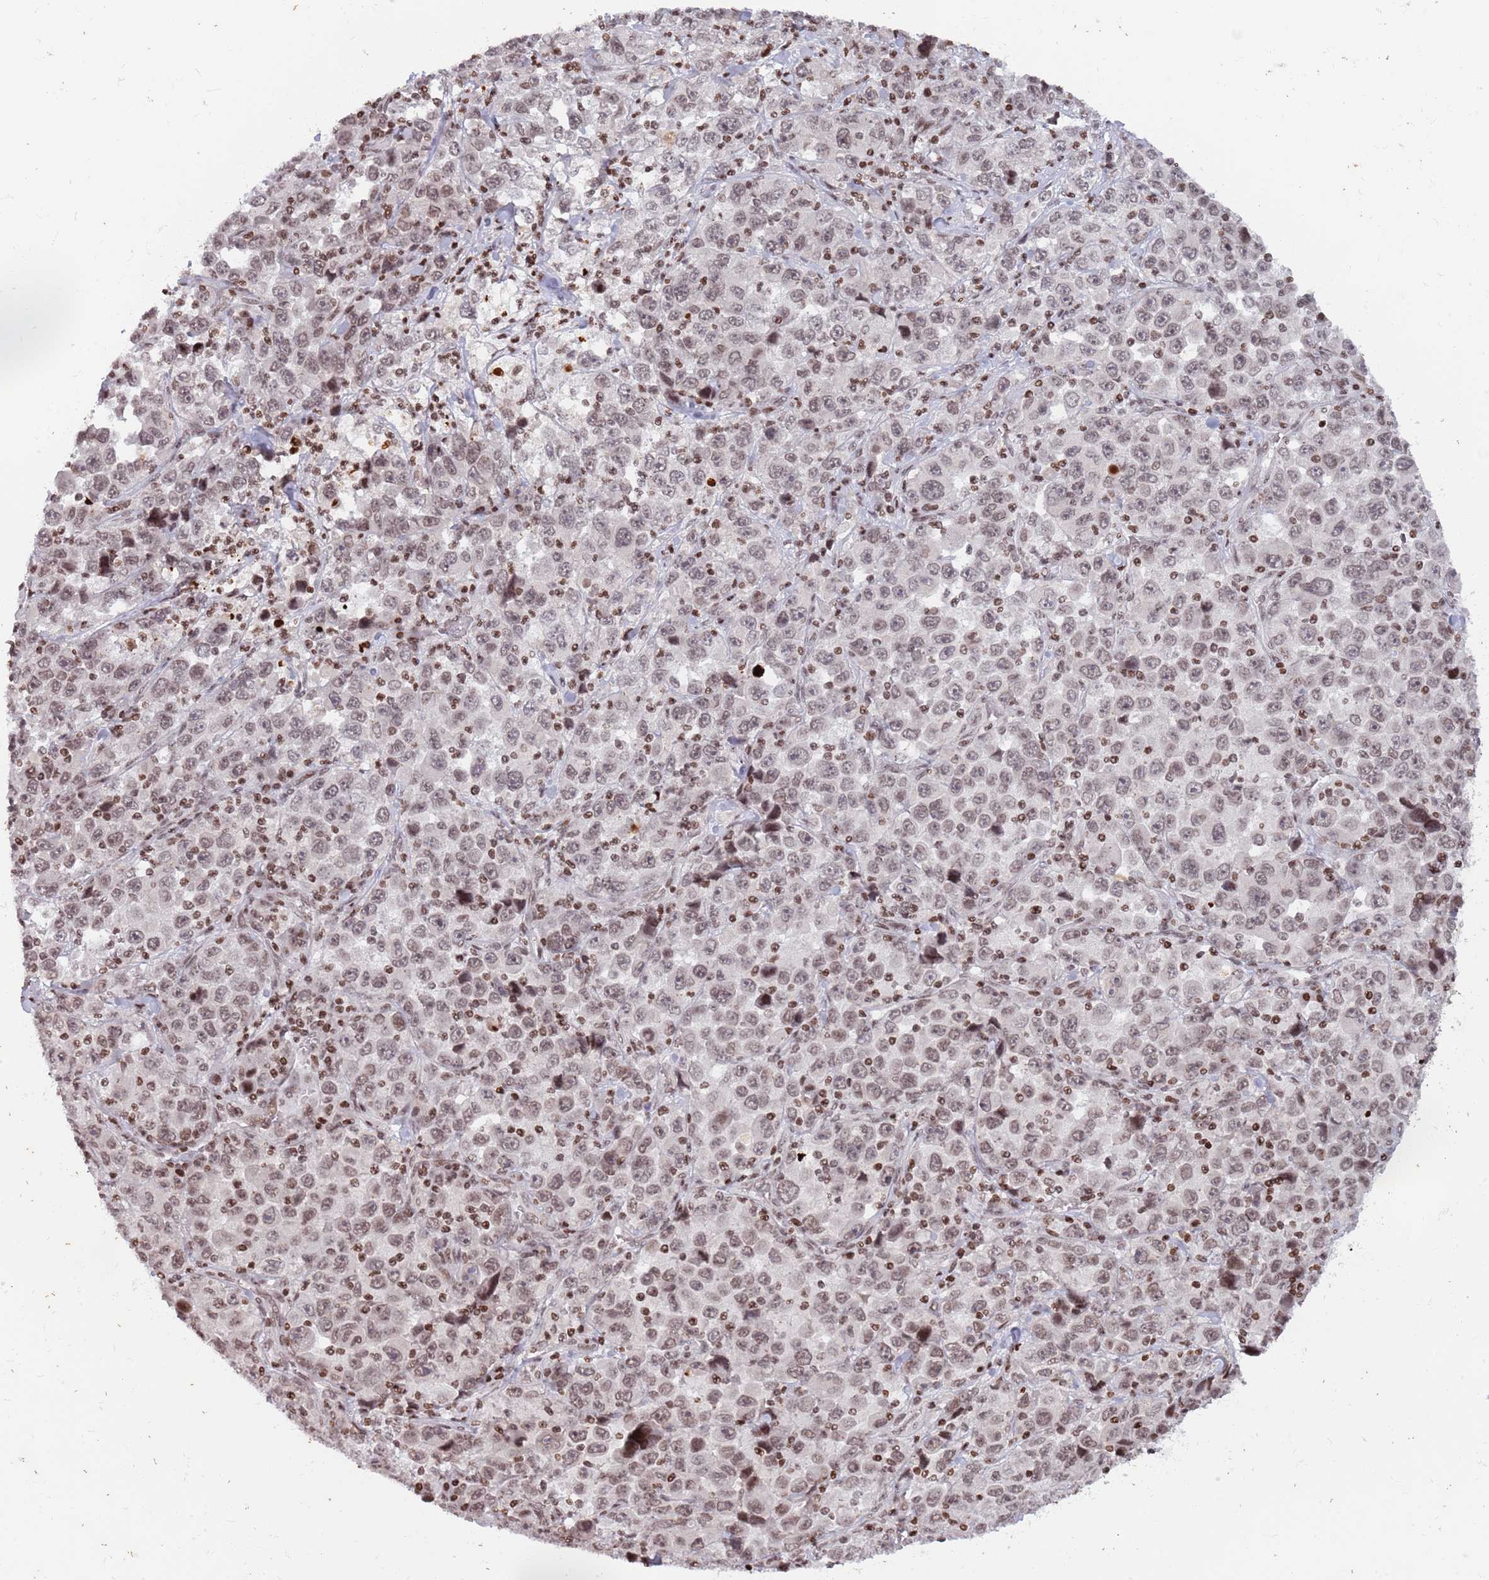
{"staining": {"intensity": "weak", "quantity": ">75%", "location": "nuclear"}, "tissue": "stomach cancer", "cell_type": "Tumor cells", "image_type": "cancer", "snomed": [{"axis": "morphology", "description": "Normal tissue, NOS"}, {"axis": "morphology", "description": "Adenocarcinoma, NOS"}, {"axis": "topography", "description": "Stomach, upper"}, {"axis": "topography", "description": "Stomach"}], "caption": "Protein analysis of stomach cancer (adenocarcinoma) tissue exhibits weak nuclear positivity in approximately >75% of tumor cells.", "gene": "SH3RF3", "patient": {"sex": "male", "age": 59}}